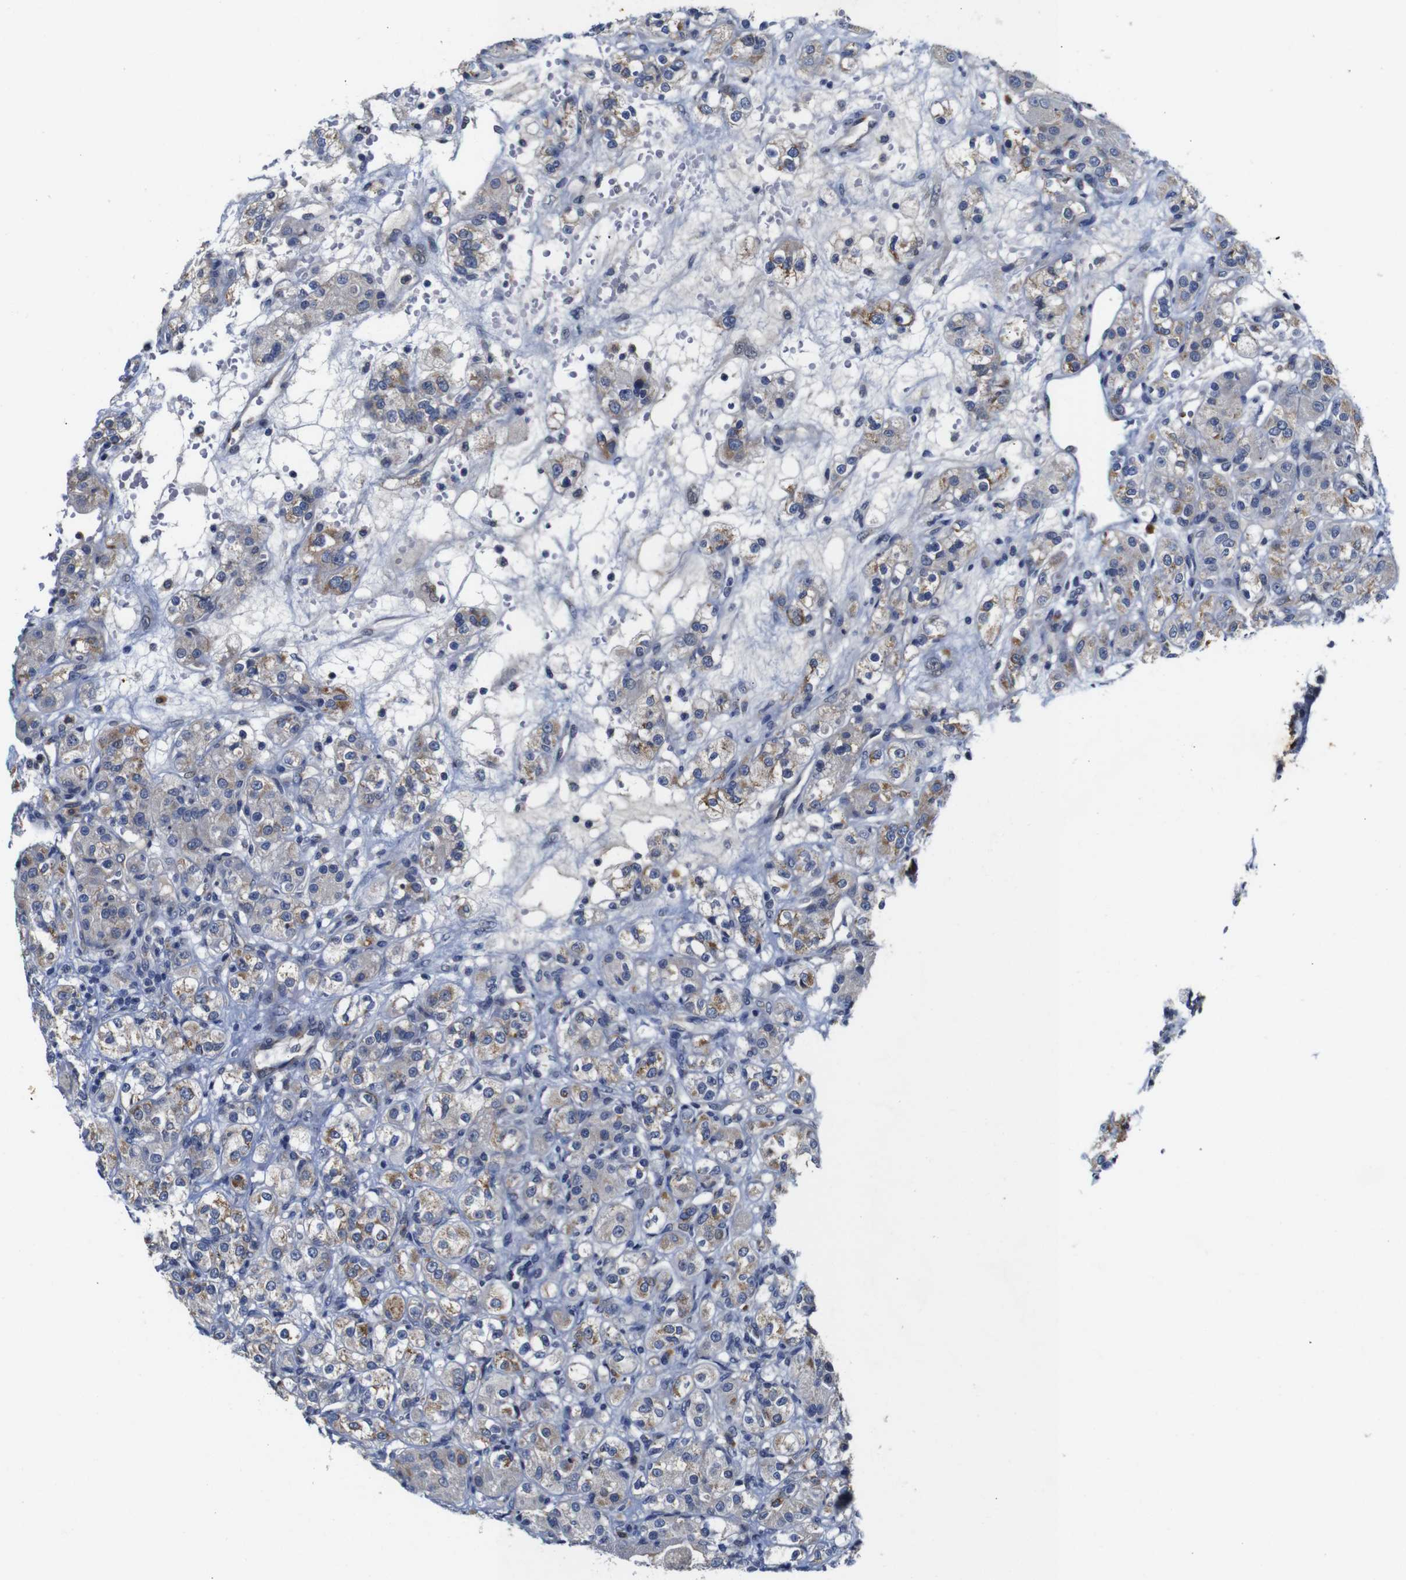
{"staining": {"intensity": "moderate", "quantity": "<25%", "location": "cytoplasmic/membranous"}, "tissue": "renal cancer", "cell_type": "Tumor cells", "image_type": "cancer", "snomed": [{"axis": "morphology", "description": "Normal tissue, NOS"}, {"axis": "morphology", "description": "Adenocarcinoma, NOS"}, {"axis": "topography", "description": "Kidney"}], "caption": "A low amount of moderate cytoplasmic/membranous staining is seen in about <25% of tumor cells in renal cancer tissue. Immunohistochemistry stains the protein of interest in brown and the nuclei are stained blue.", "gene": "FURIN", "patient": {"sex": "male", "age": 61}}